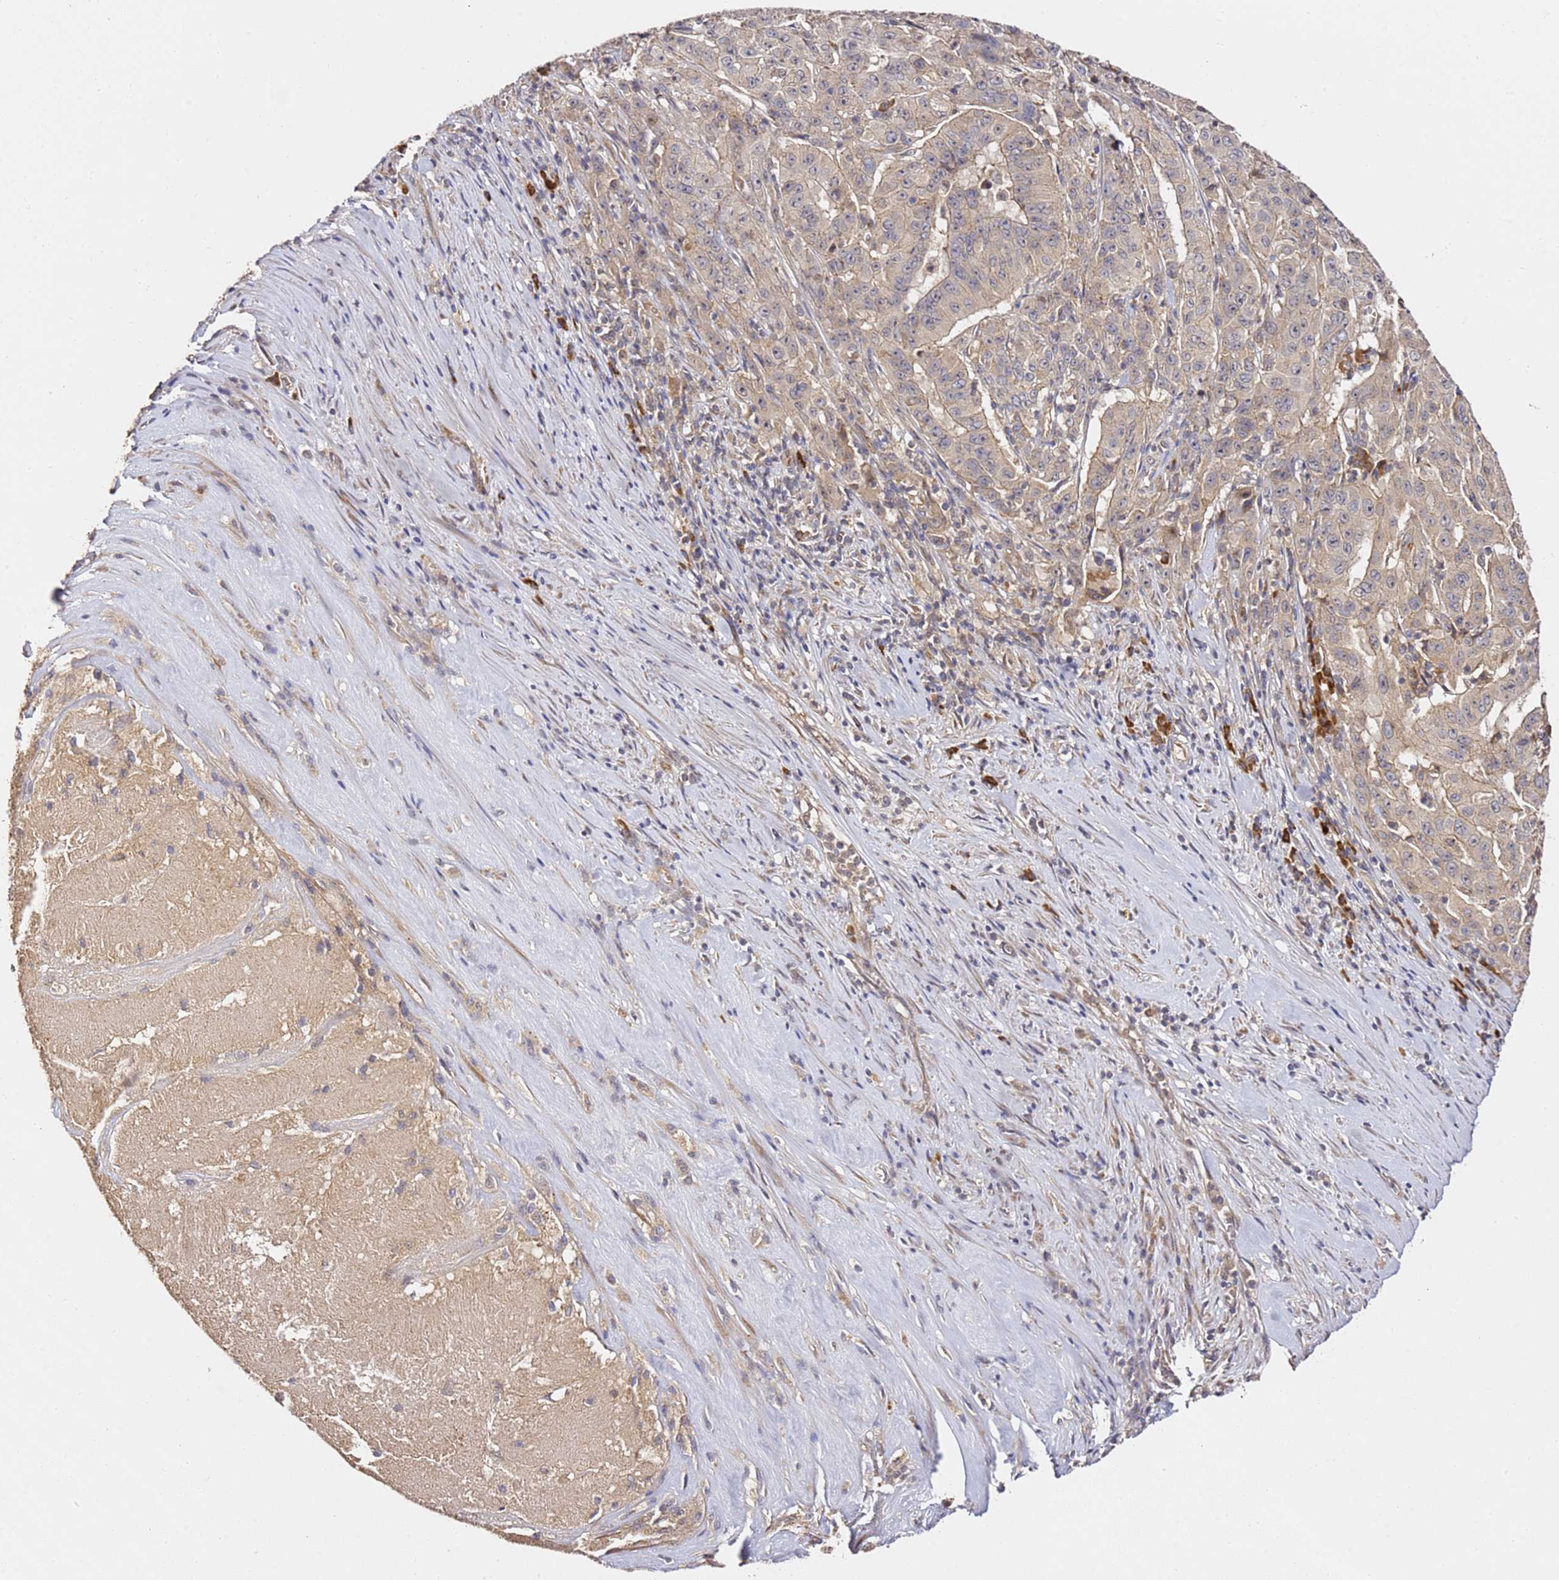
{"staining": {"intensity": "weak", "quantity": "<25%", "location": "cytoplasmic/membranous"}, "tissue": "pancreatic cancer", "cell_type": "Tumor cells", "image_type": "cancer", "snomed": [{"axis": "morphology", "description": "Adenocarcinoma, NOS"}, {"axis": "topography", "description": "Pancreas"}], "caption": "Tumor cells are negative for brown protein staining in pancreatic adenocarcinoma. (DAB (3,3'-diaminobenzidine) immunohistochemistry (IHC), high magnification).", "gene": "OSBPL2", "patient": {"sex": "male", "age": 63}}